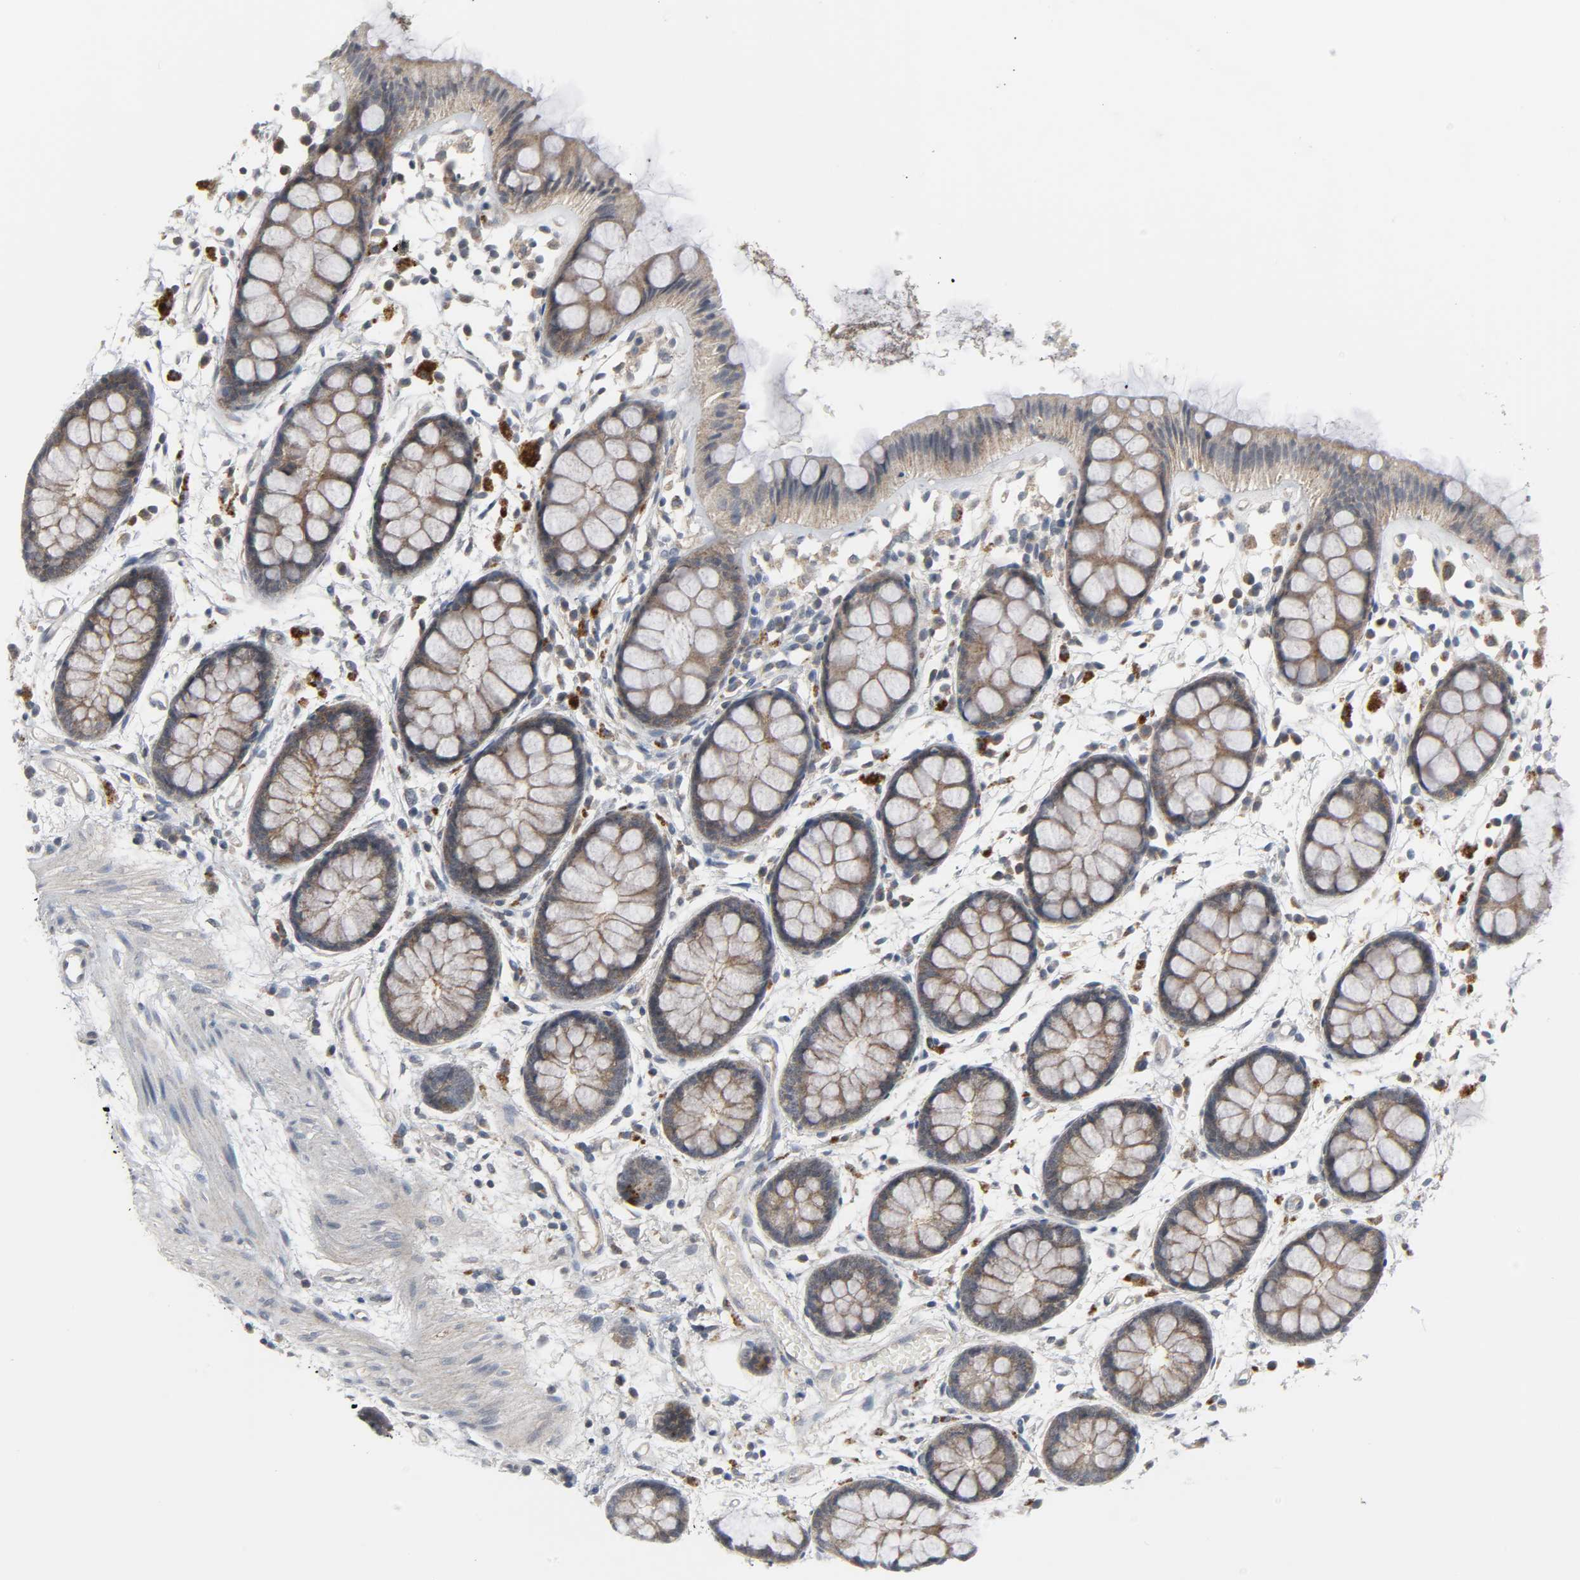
{"staining": {"intensity": "moderate", "quantity": ">75%", "location": "cytoplasmic/membranous"}, "tissue": "rectum", "cell_type": "Glandular cells", "image_type": "normal", "snomed": [{"axis": "morphology", "description": "Normal tissue, NOS"}, {"axis": "topography", "description": "Rectum"}], "caption": "Immunohistochemistry (IHC) of unremarkable rectum exhibits medium levels of moderate cytoplasmic/membranous positivity in approximately >75% of glandular cells. Nuclei are stained in blue.", "gene": "CLIP1", "patient": {"sex": "female", "age": 66}}